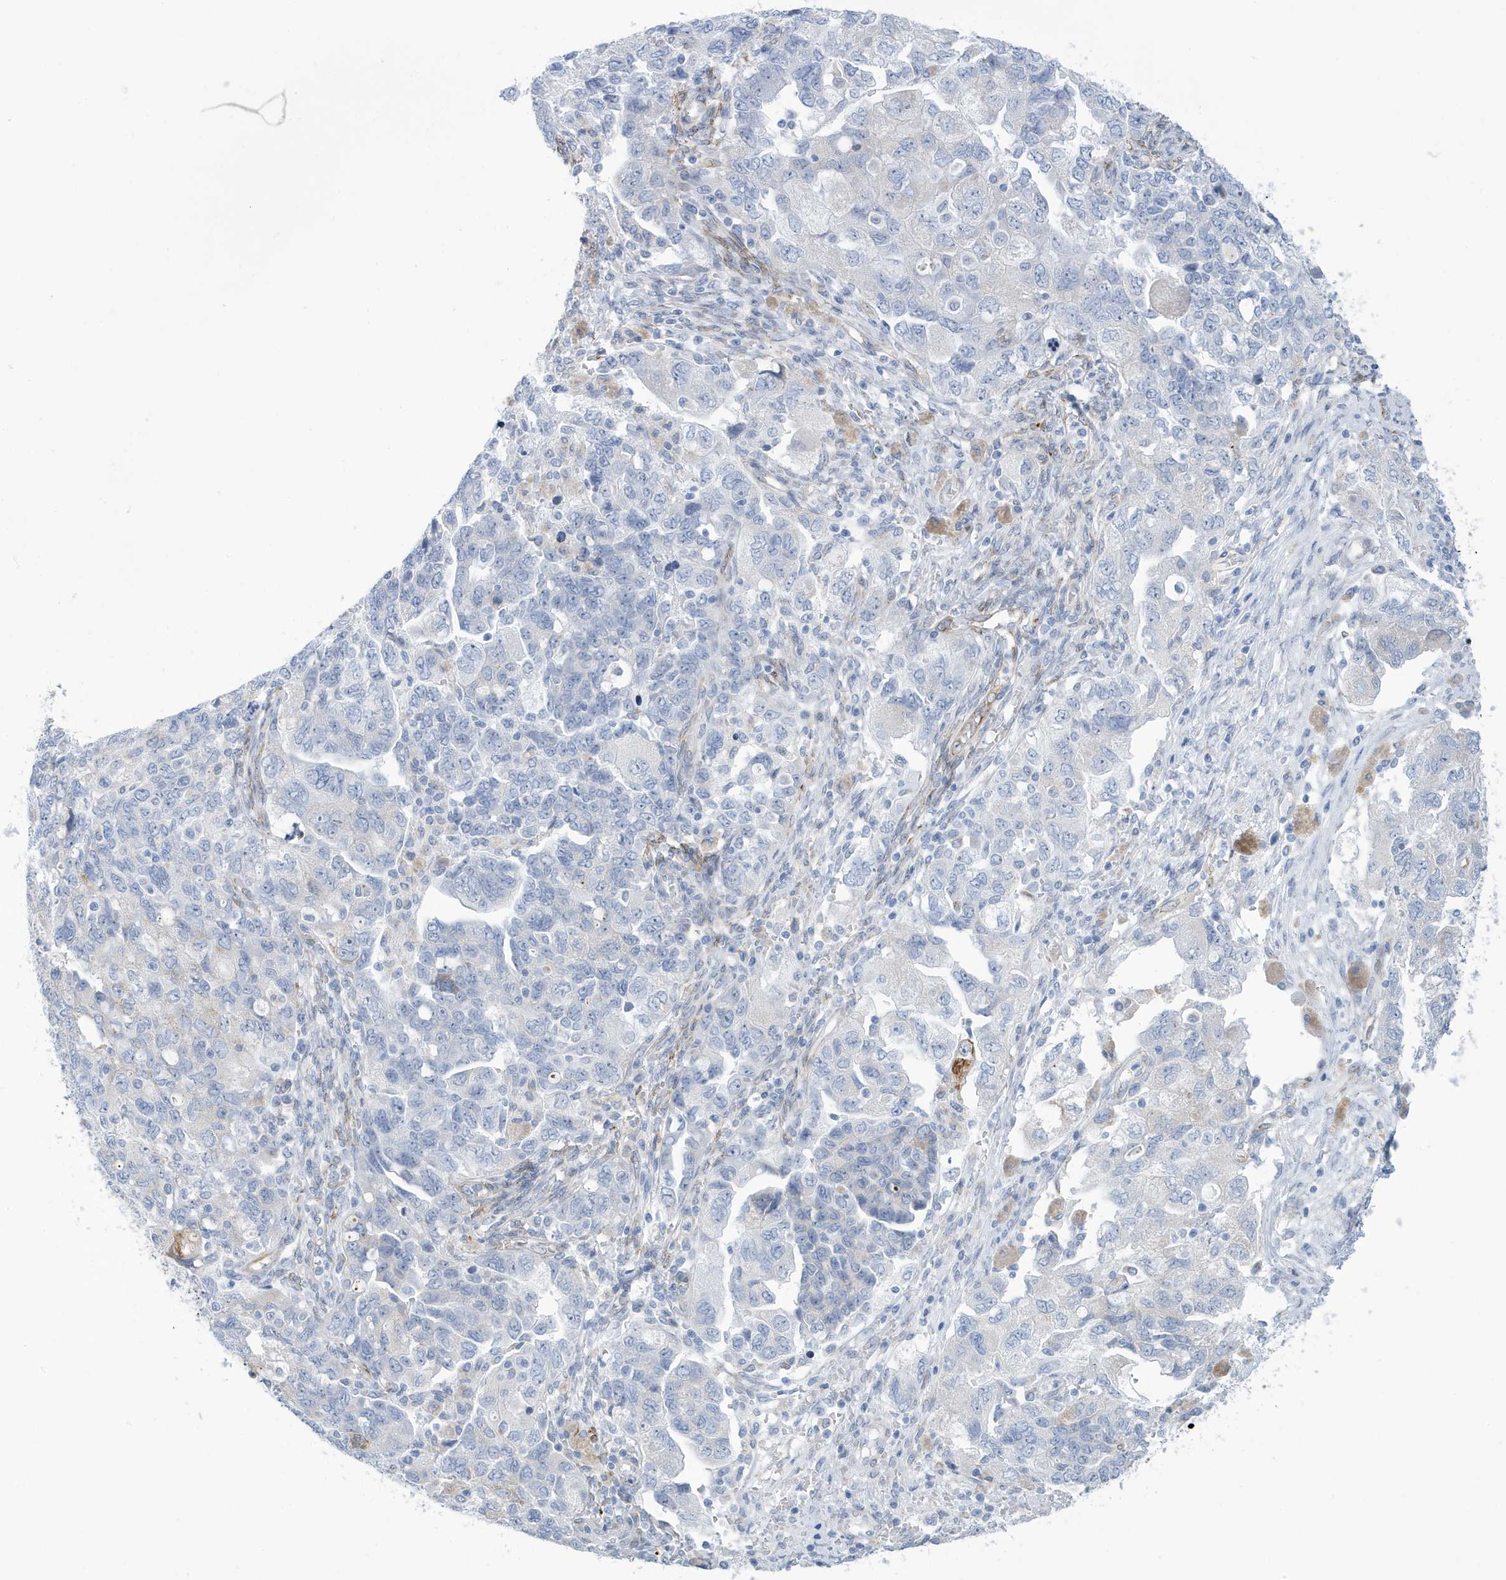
{"staining": {"intensity": "negative", "quantity": "none", "location": "none"}, "tissue": "ovarian cancer", "cell_type": "Tumor cells", "image_type": "cancer", "snomed": [{"axis": "morphology", "description": "Carcinoma, NOS"}, {"axis": "morphology", "description": "Cystadenocarcinoma, serous, NOS"}, {"axis": "topography", "description": "Ovary"}], "caption": "DAB immunohistochemical staining of human ovarian carcinoma shows no significant expression in tumor cells.", "gene": "SEMA3F", "patient": {"sex": "female", "age": 69}}